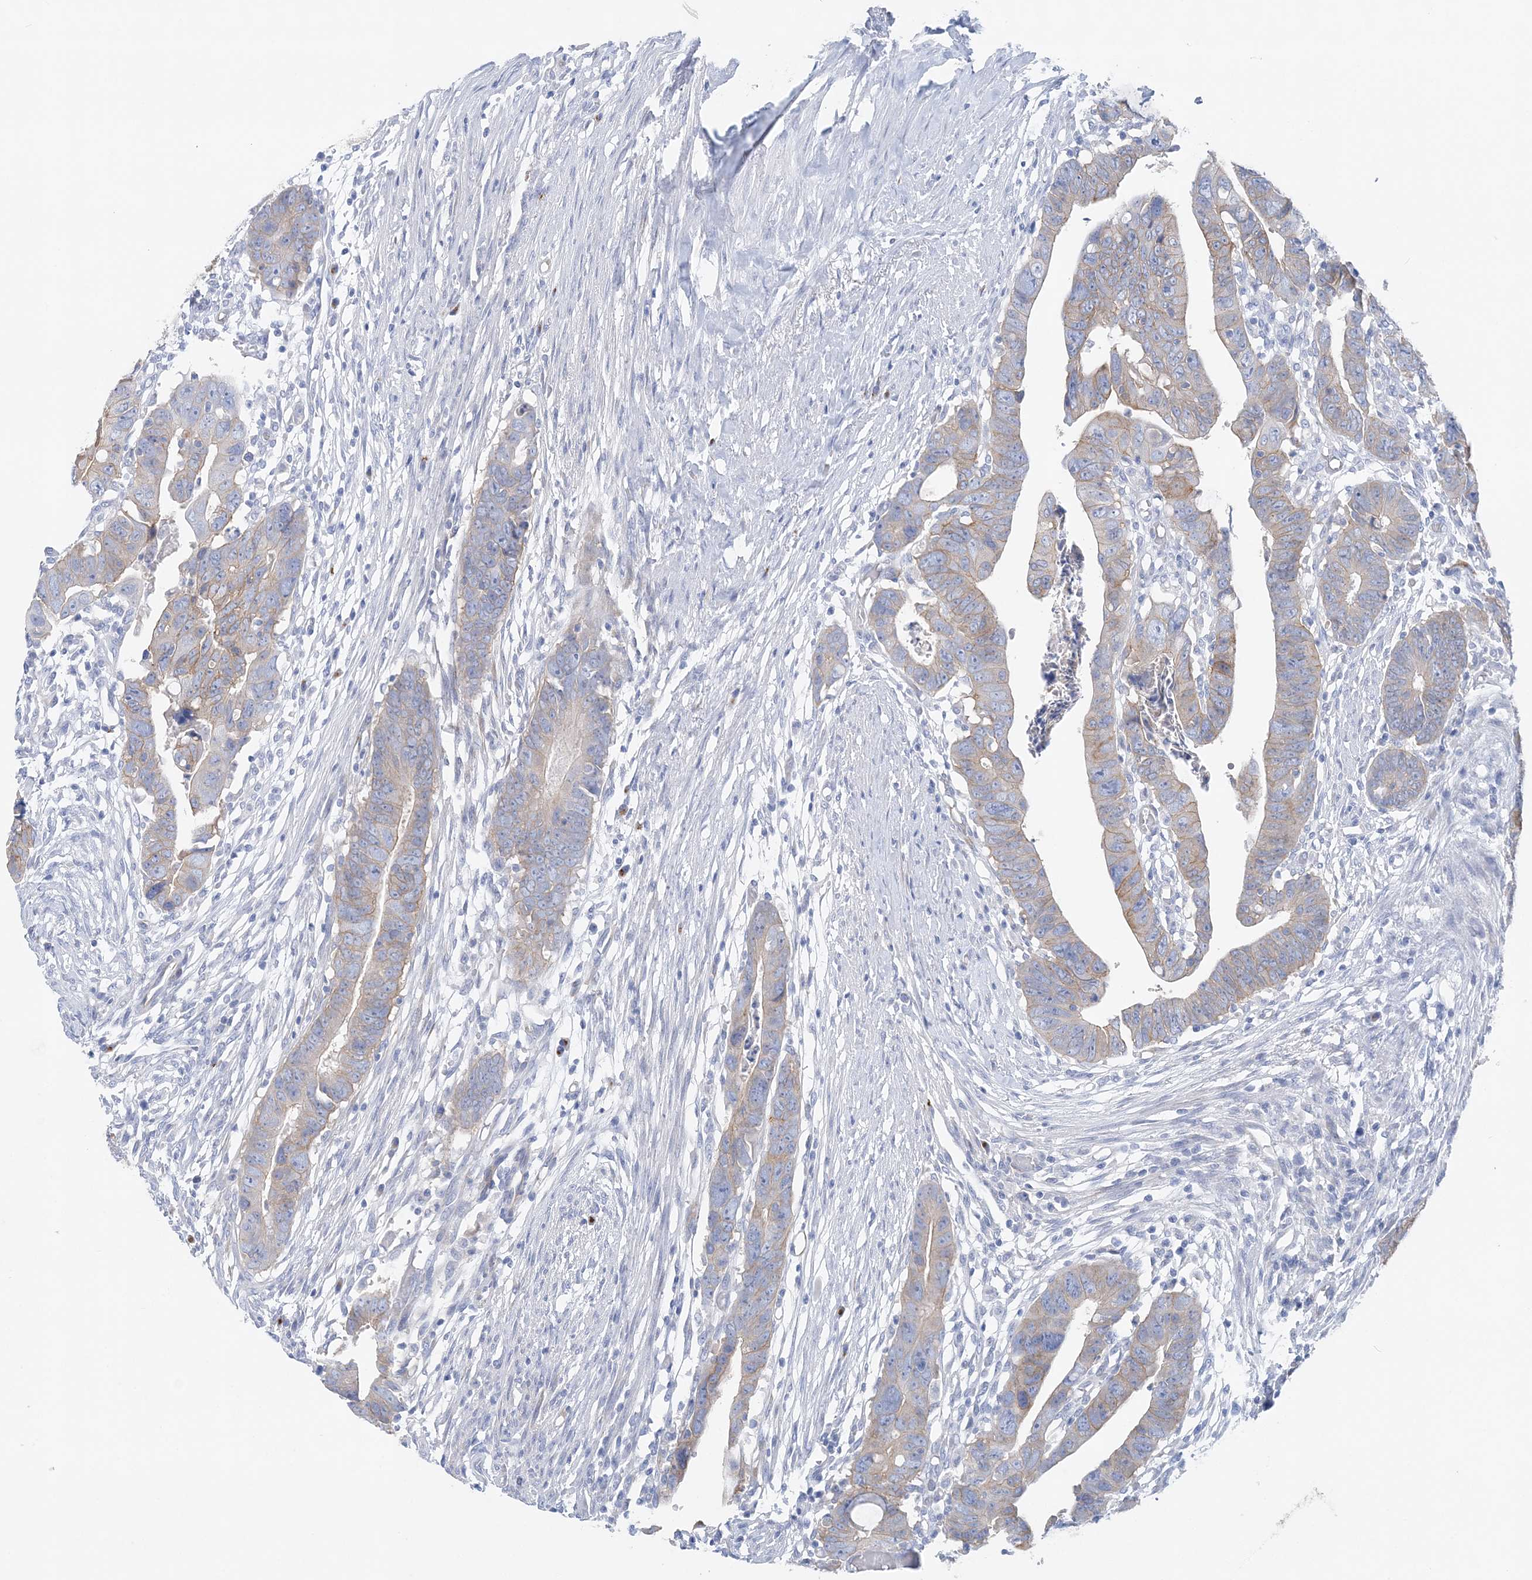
{"staining": {"intensity": "moderate", "quantity": "25%-75%", "location": "cytoplasmic/membranous"}, "tissue": "colorectal cancer", "cell_type": "Tumor cells", "image_type": "cancer", "snomed": [{"axis": "morphology", "description": "Adenocarcinoma, NOS"}, {"axis": "topography", "description": "Rectum"}], "caption": "This histopathology image exhibits colorectal cancer stained with immunohistochemistry to label a protein in brown. The cytoplasmic/membranous of tumor cells show moderate positivity for the protein. Nuclei are counter-stained blue.", "gene": "SLC5A6", "patient": {"sex": "female", "age": 65}}